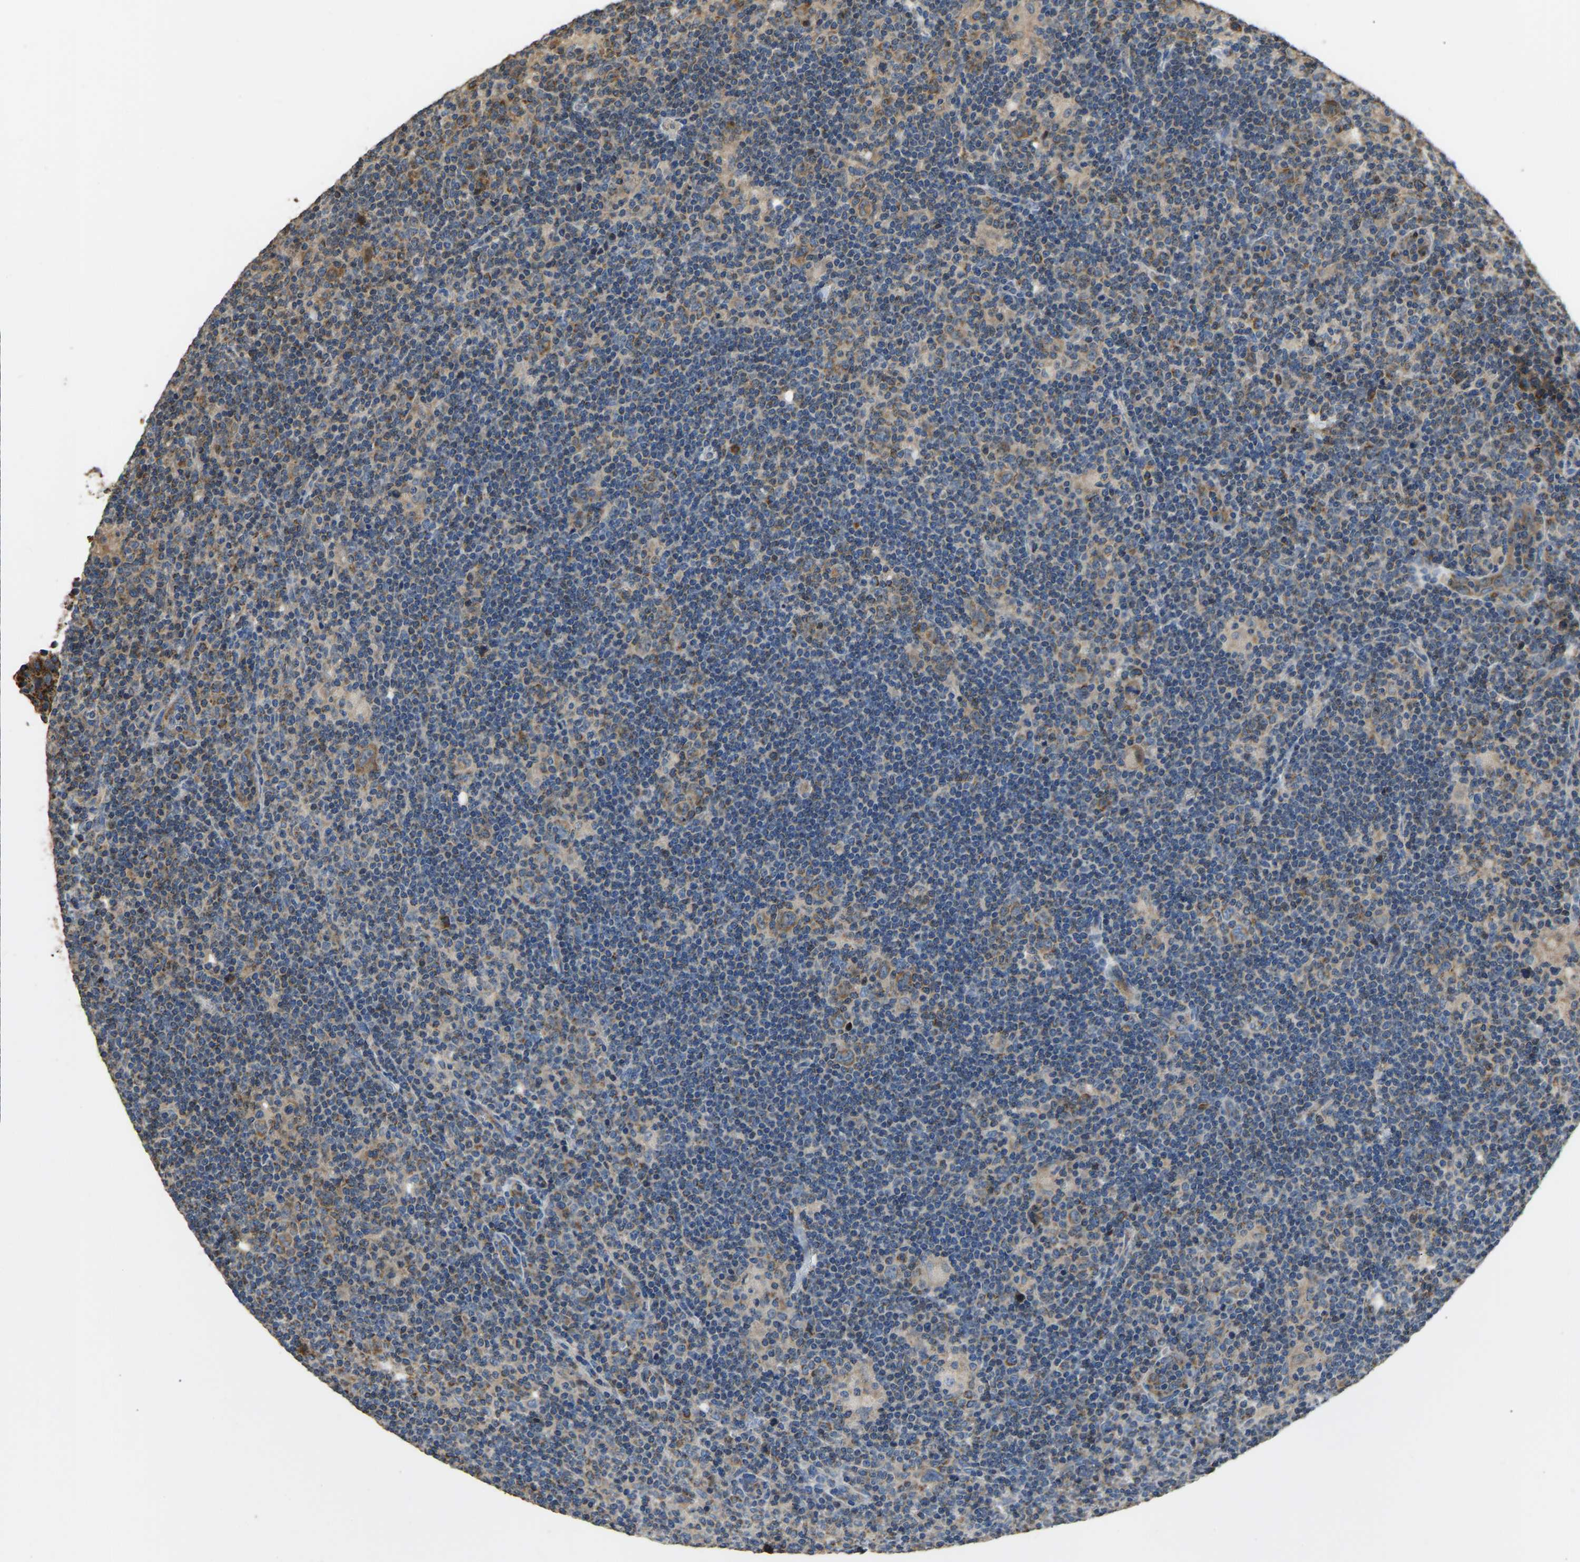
{"staining": {"intensity": "moderate", "quantity": "25%-75%", "location": "cytoplasmic/membranous"}, "tissue": "lymphoma", "cell_type": "Tumor cells", "image_type": "cancer", "snomed": [{"axis": "morphology", "description": "Hodgkin's disease, NOS"}, {"axis": "topography", "description": "Lymph node"}], "caption": "Immunohistochemistry (DAB) staining of lymphoma demonstrates moderate cytoplasmic/membranous protein expression in about 25%-75% of tumor cells.", "gene": "TUFM", "patient": {"sex": "female", "age": 57}}